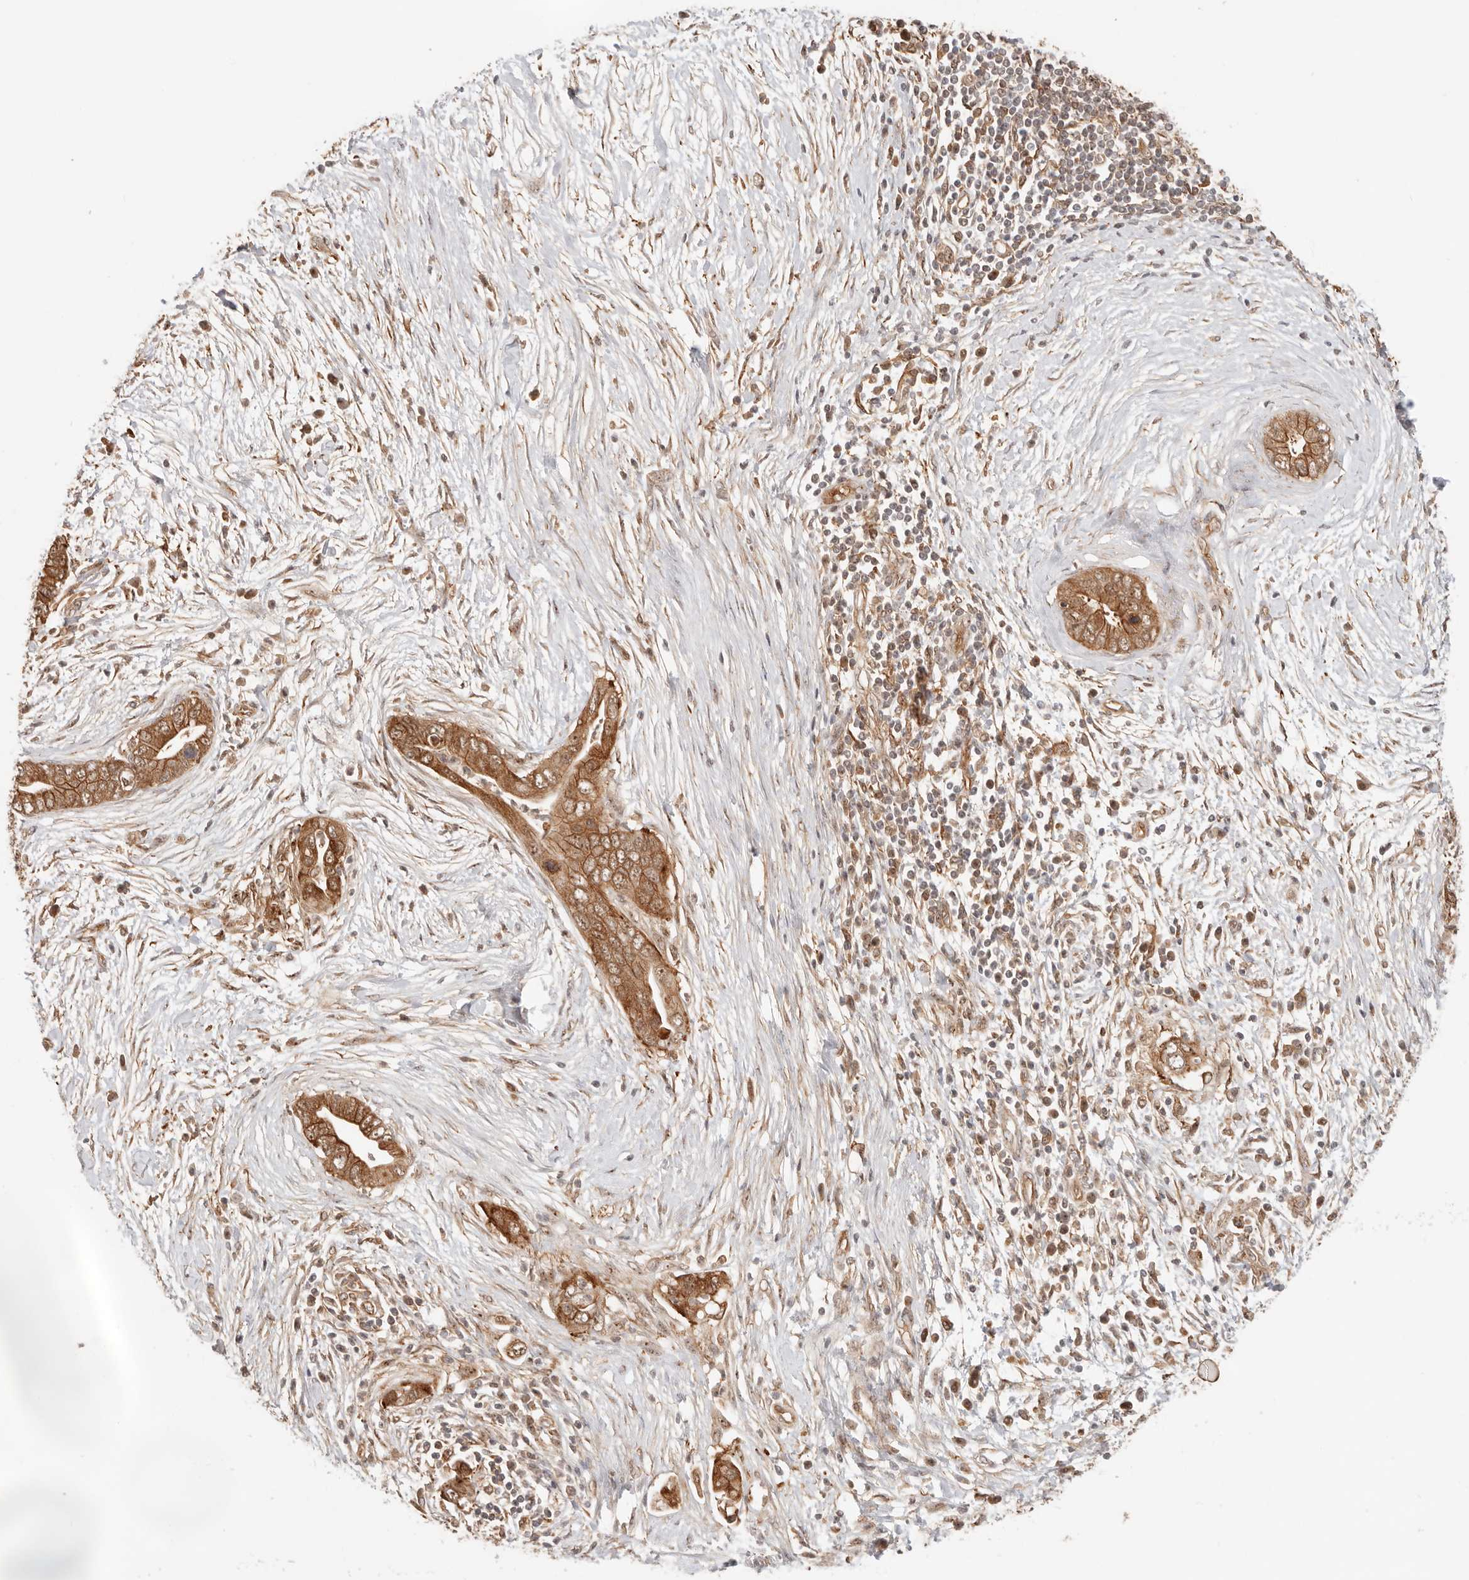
{"staining": {"intensity": "strong", "quantity": ">75%", "location": "cytoplasmic/membranous,nuclear"}, "tissue": "pancreatic cancer", "cell_type": "Tumor cells", "image_type": "cancer", "snomed": [{"axis": "morphology", "description": "Adenocarcinoma, NOS"}, {"axis": "topography", "description": "Pancreas"}], "caption": "Immunohistochemistry (IHC) of human pancreatic adenocarcinoma exhibits high levels of strong cytoplasmic/membranous and nuclear expression in about >75% of tumor cells.", "gene": "HEXD", "patient": {"sex": "male", "age": 75}}